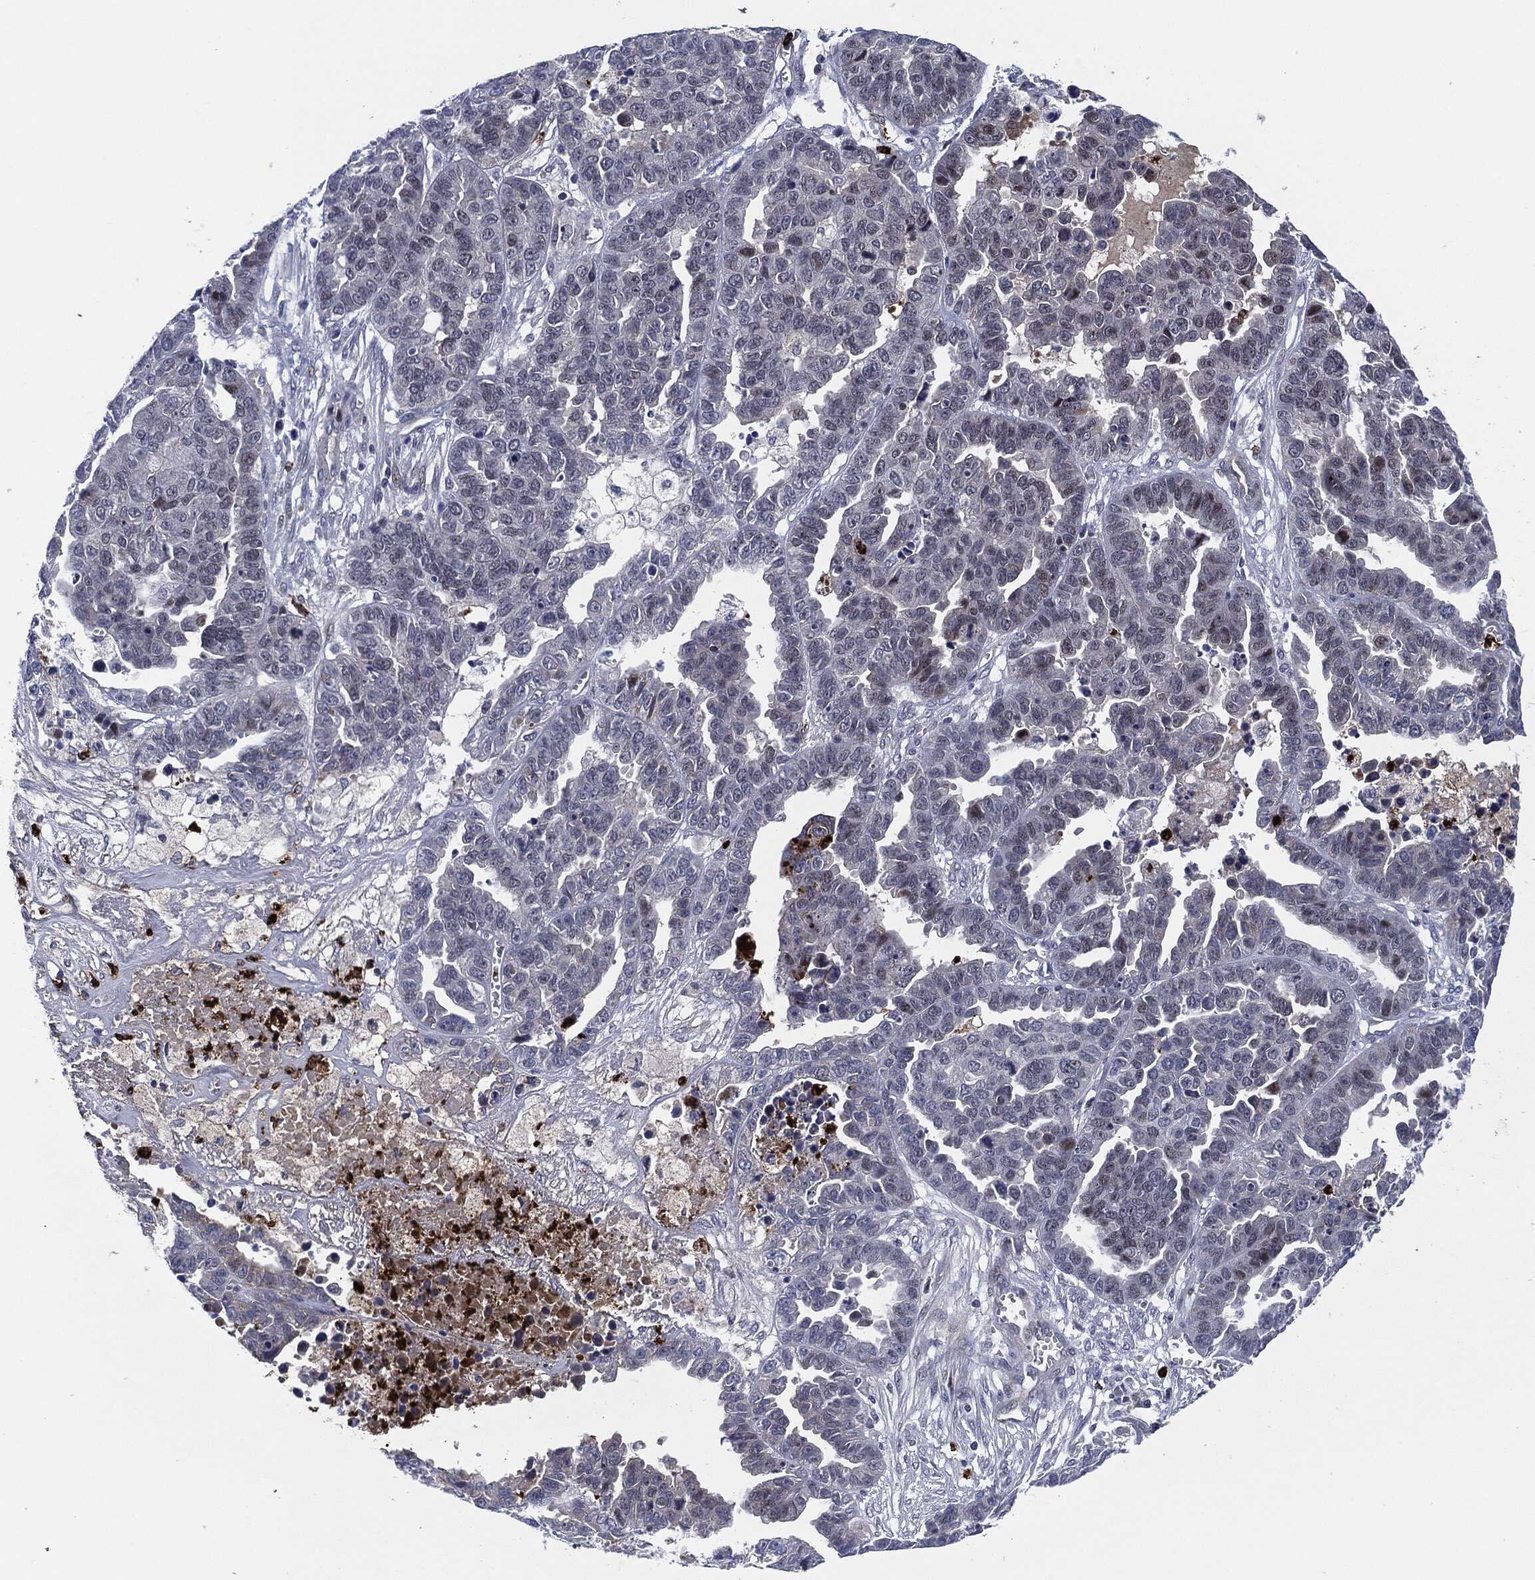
{"staining": {"intensity": "weak", "quantity": "<25%", "location": "nuclear"}, "tissue": "ovarian cancer", "cell_type": "Tumor cells", "image_type": "cancer", "snomed": [{"axis": "morphology", "description": "Cystadenocarcinoma, serous, NOS"}, {"axis": "topography", "description": "Ovary"}], "caption": "A micrograph of ovarian cancer stained for a protein exhibits no brown staining in tumor cells.", "gene": "MPO", "patient": {"sex": "female", "age": 87}}